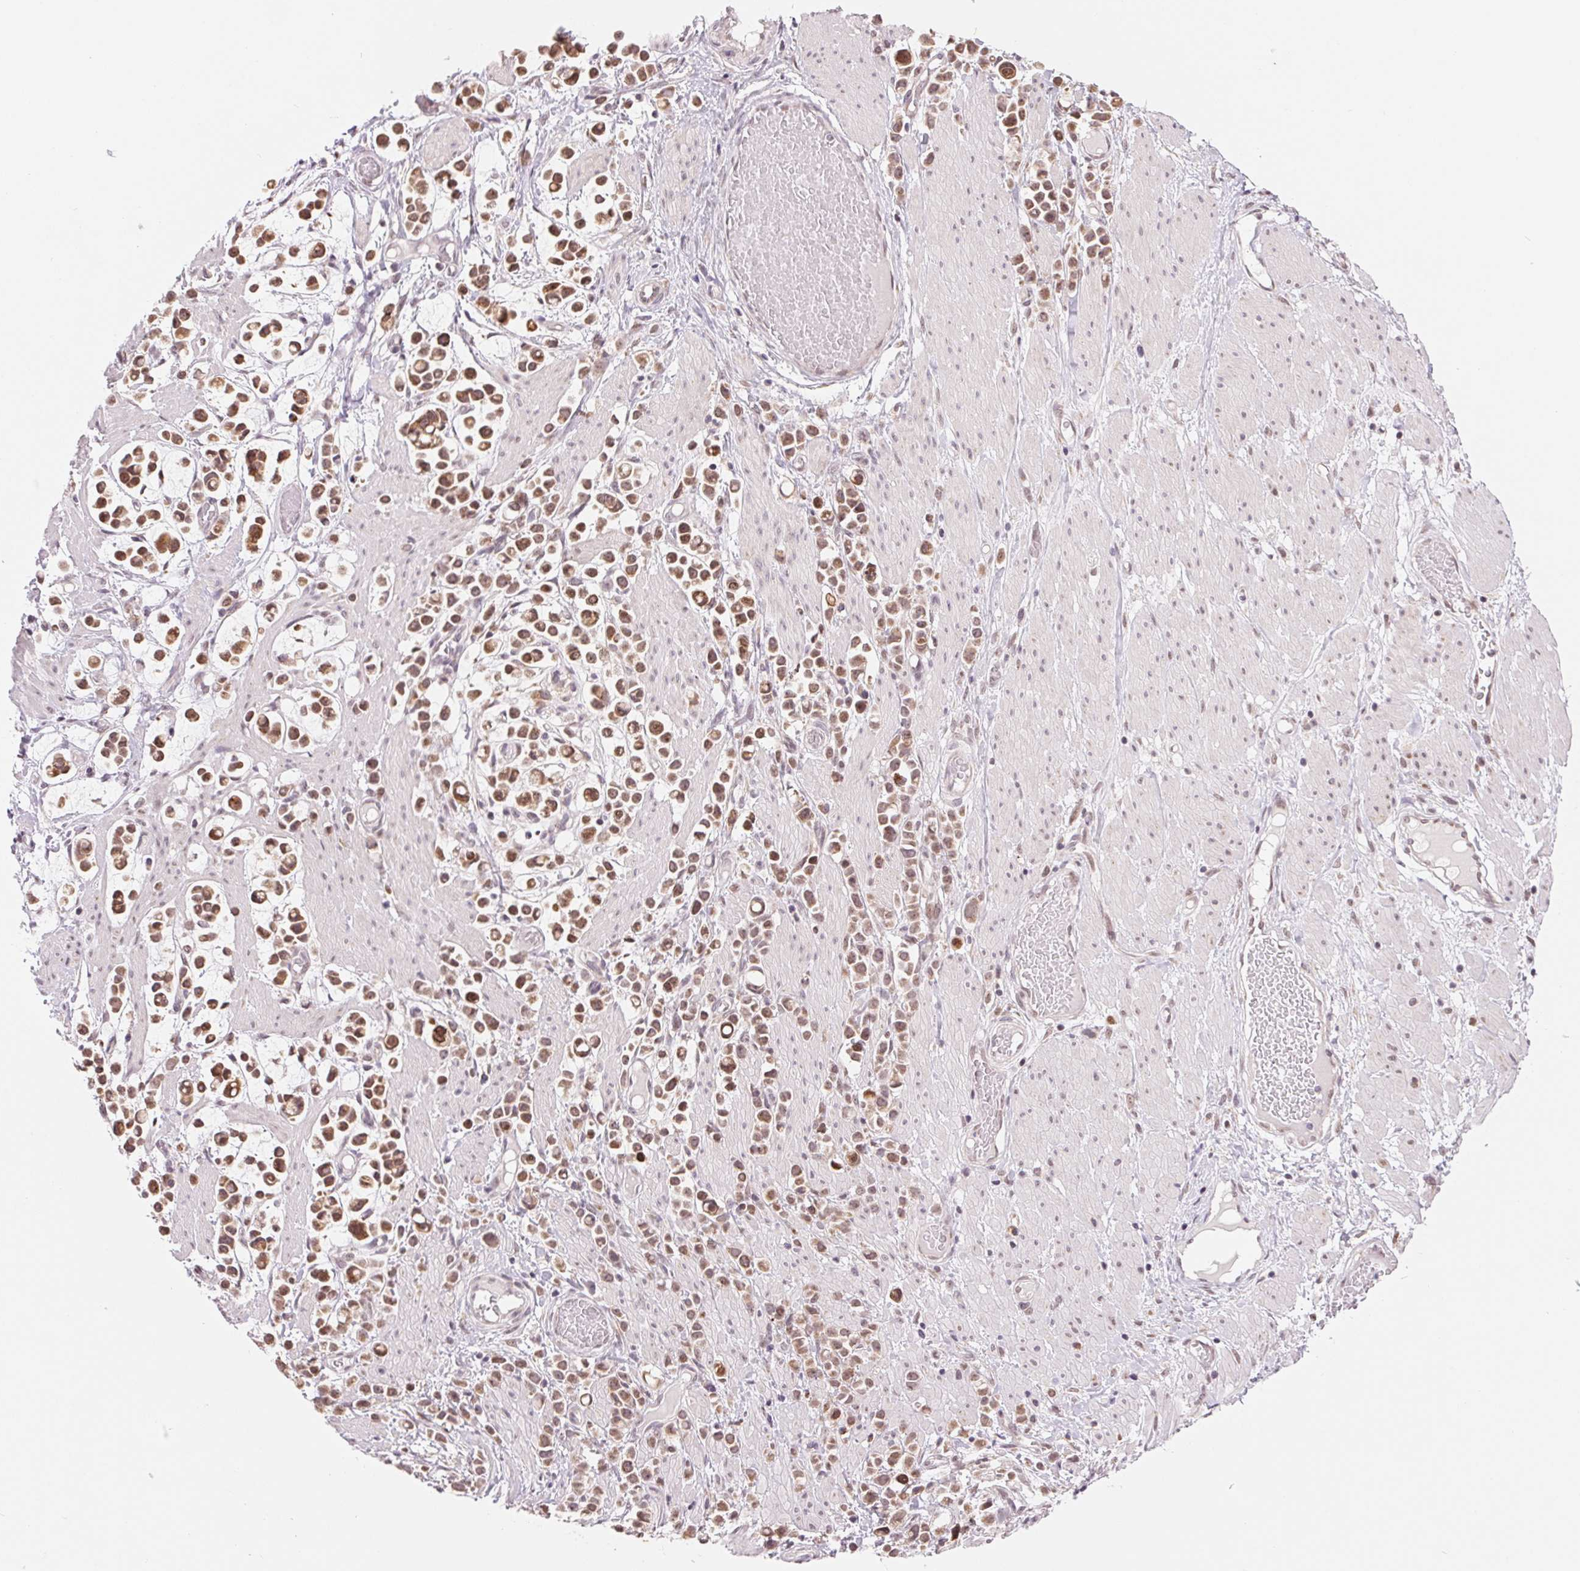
{"staining": {"intensity": "moderate", "quantity": ">75%", "location": "nuclear"}, "tissue": "stomach cancer", "cell_type": "Tumor cells", "image_type": "cancer", "snomed": [{"axis": "morphology", "description": "Adenocarcinoma, NOS"}, {"axis": "topography", "description": "Stomach"}], "caption": "Human stomach cancer (adenocarcinoma) stained with a protein marker demonstrates moderate staining in tumor cells.", "gene": "ARHGAP32", "patient": {"sex": "male", "age": 82}}